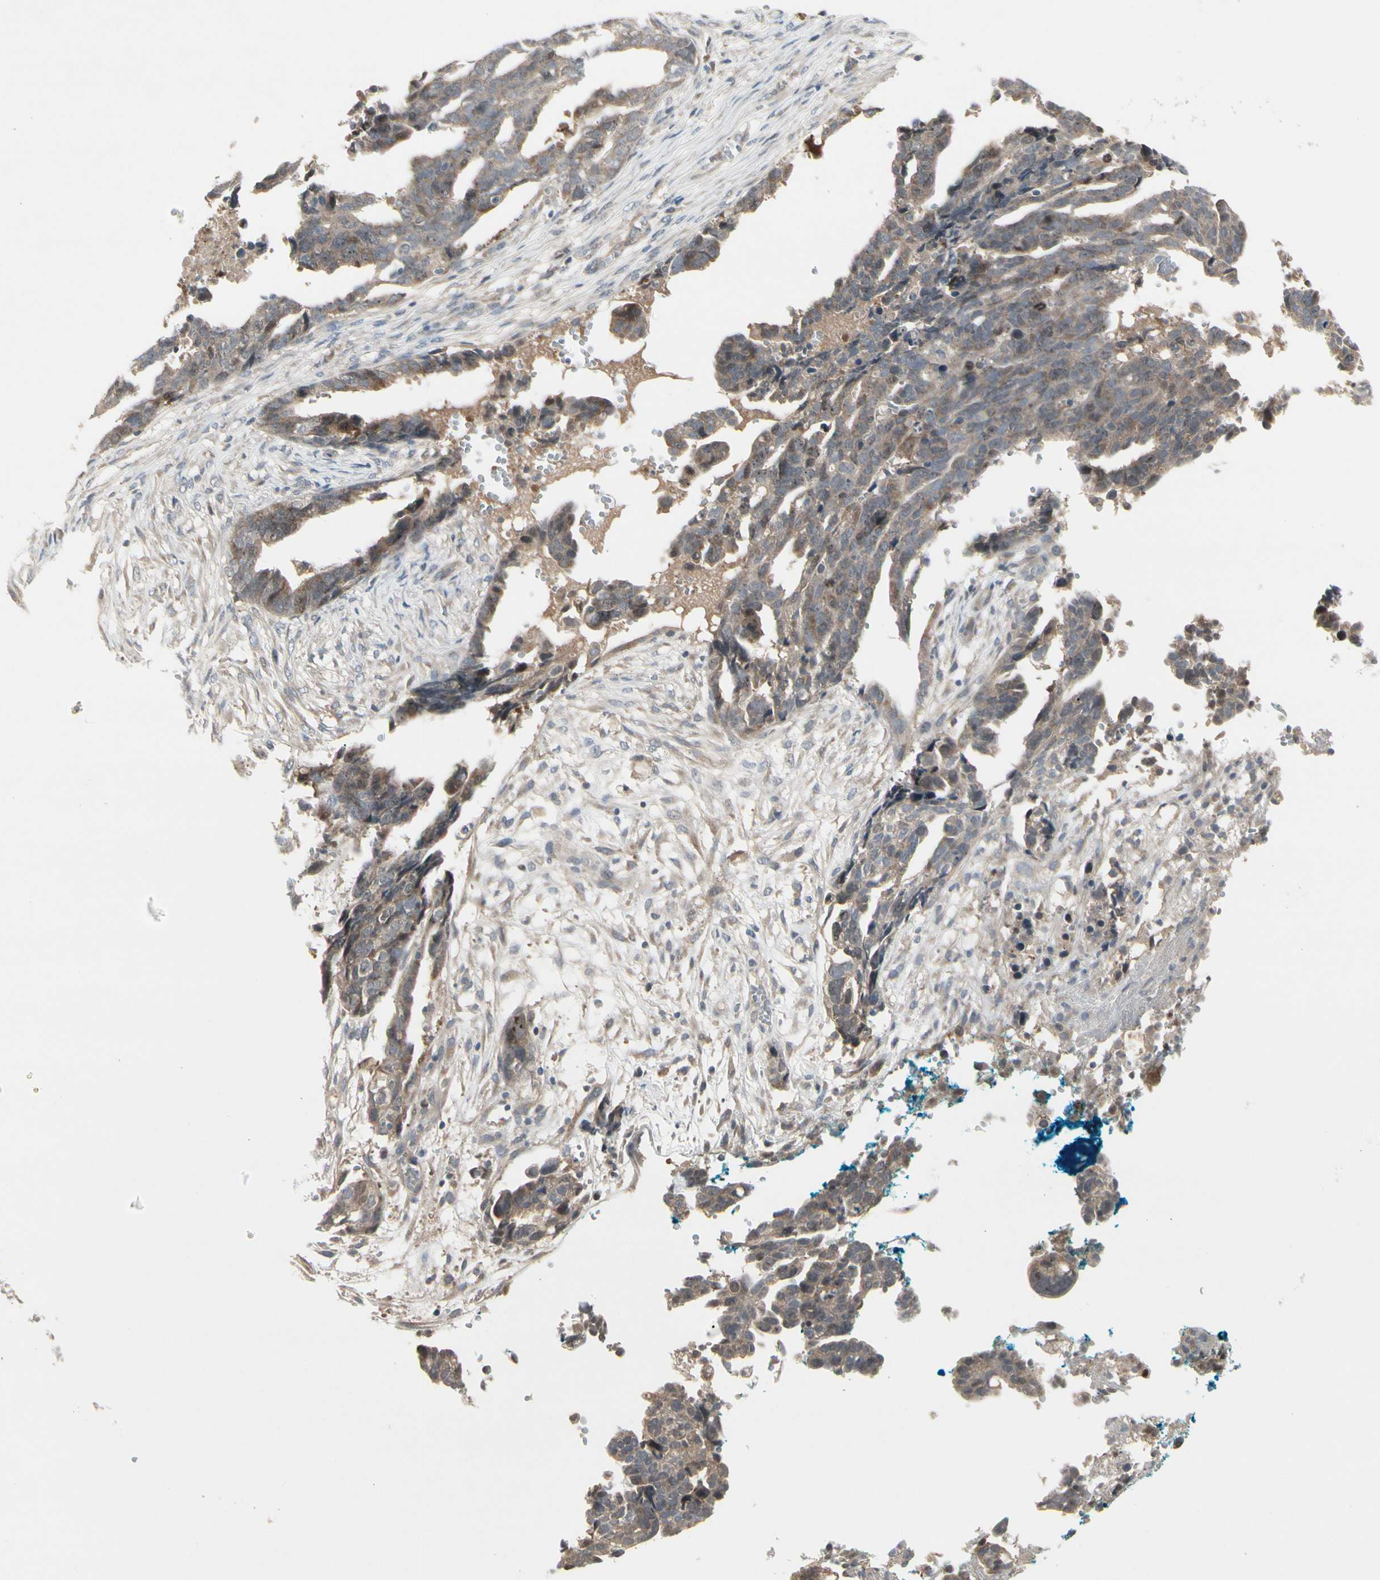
{"staining": {"intensity": "weak", "quantity": "25%-75%", "location": "cytoplasmic/membranous"}, "tissue": "ovarian cancer", "cell_type": "Tumor cells", "image_type": "cancer", "snomed": [{"axis": "morphology", "description": "Normal tissue, NOS"}, {"axis": "morphology", "description": "Cystadenocarcinoma, serous, NOS"}, {"axis": "topography", "description": "Fallopian tube"}, {"axis": "topography", "description": "Ovary"}], "caption": "The immunohistochemical stain shows weak cytoplasmic/membranous staining in tumor cells of serous cystadenocarcinoma (ovarian) tissue.", "gene": "FHDC1", "patient": {"sex": "female", "age": 56}}